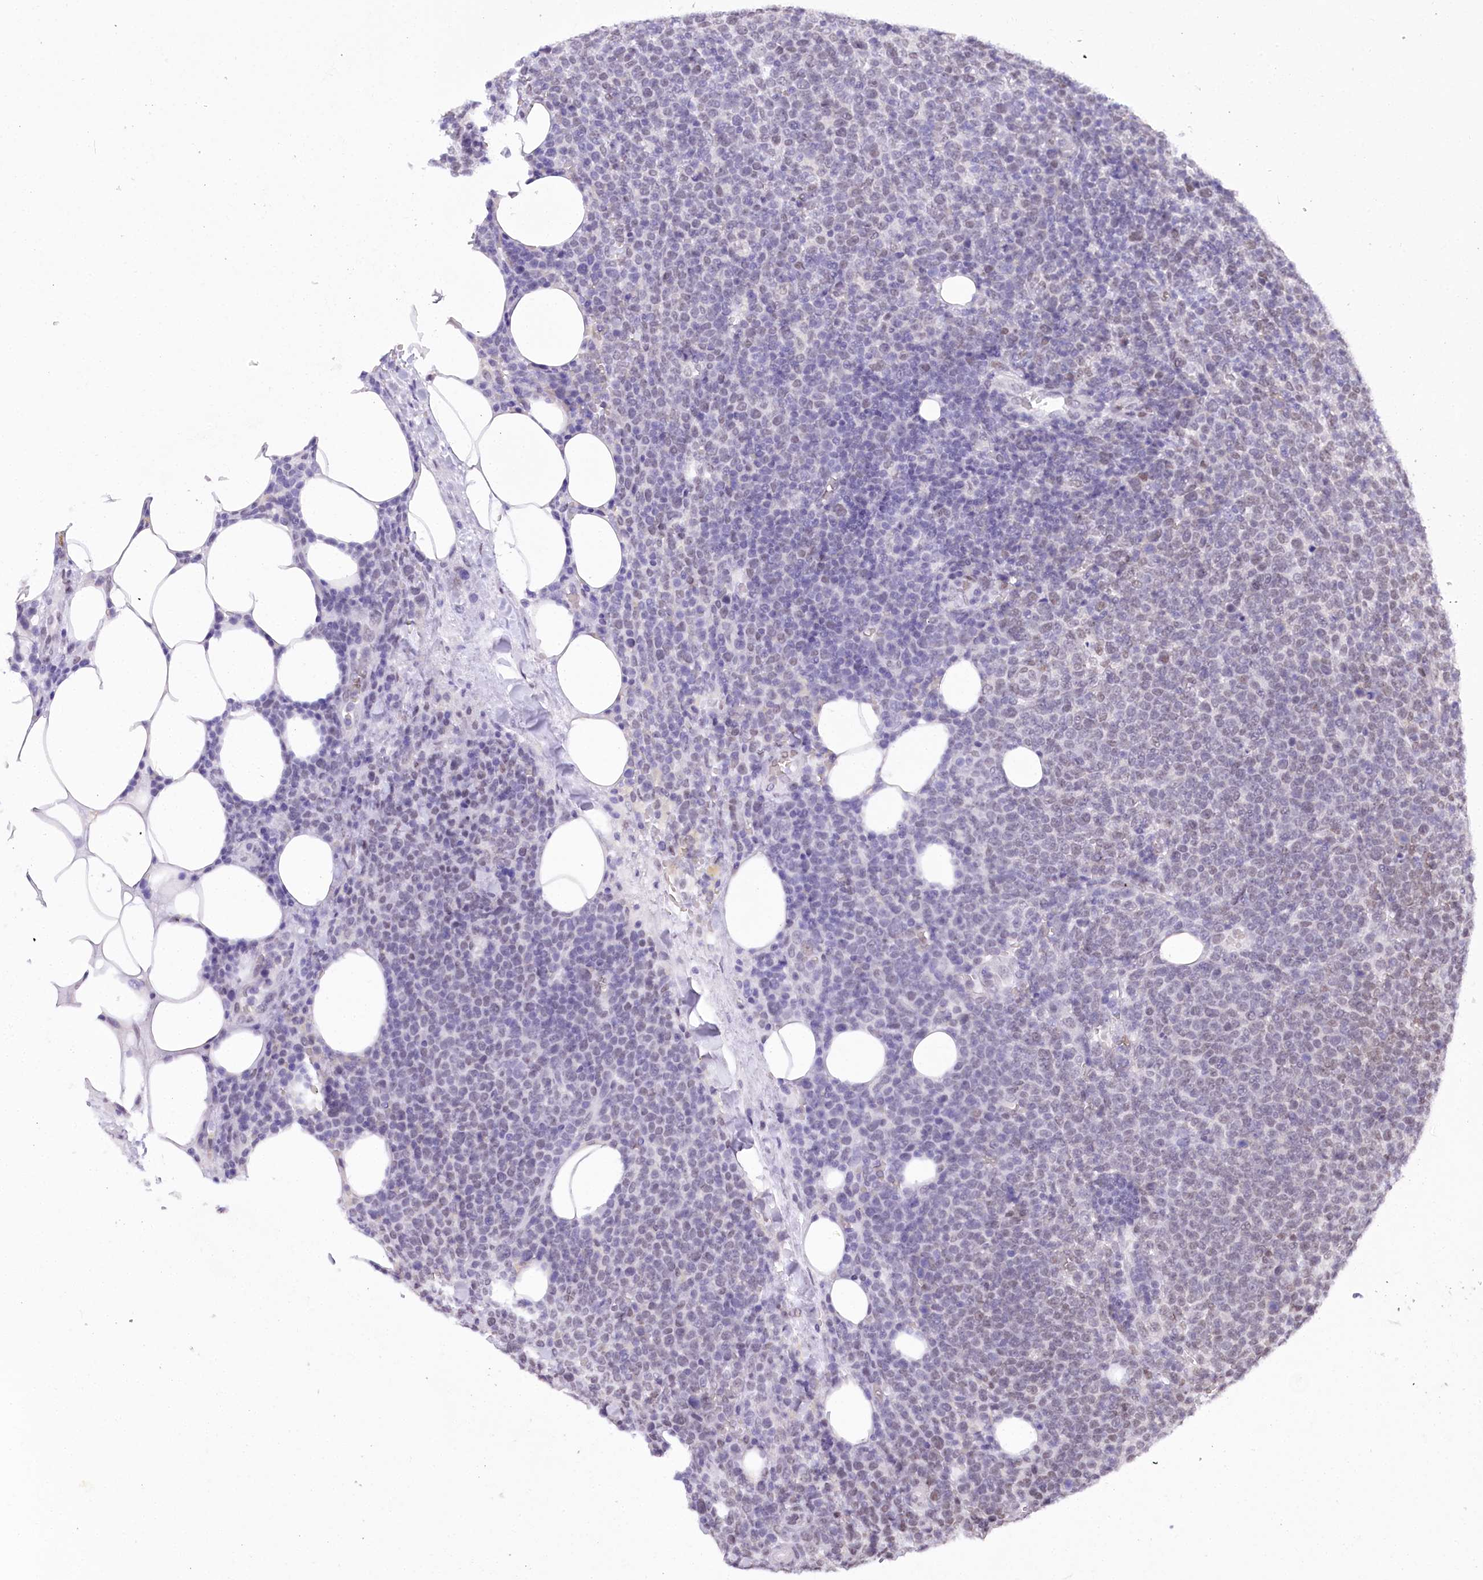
{"staining": {"intensity": "negative", "quantity": "none", "location": "none"}, "tissue": "lymphoma", "cell_type": "Tumor cells", "image_type": "cancer", "snomed": [{"axis": "morphology", "description": "Malignant lymphoma, non-Hodgkin's type, High grade"}, {"axis": "topography", "description": "Lymph node"}], "caption": "The micrograph exhibits no significant positivity in tumor cells of malignant lymphoma, non-Hodgkin's type (high-grade).", "gene": "HNRNPA0", "patient": {"sex": "male", "age": 61}}